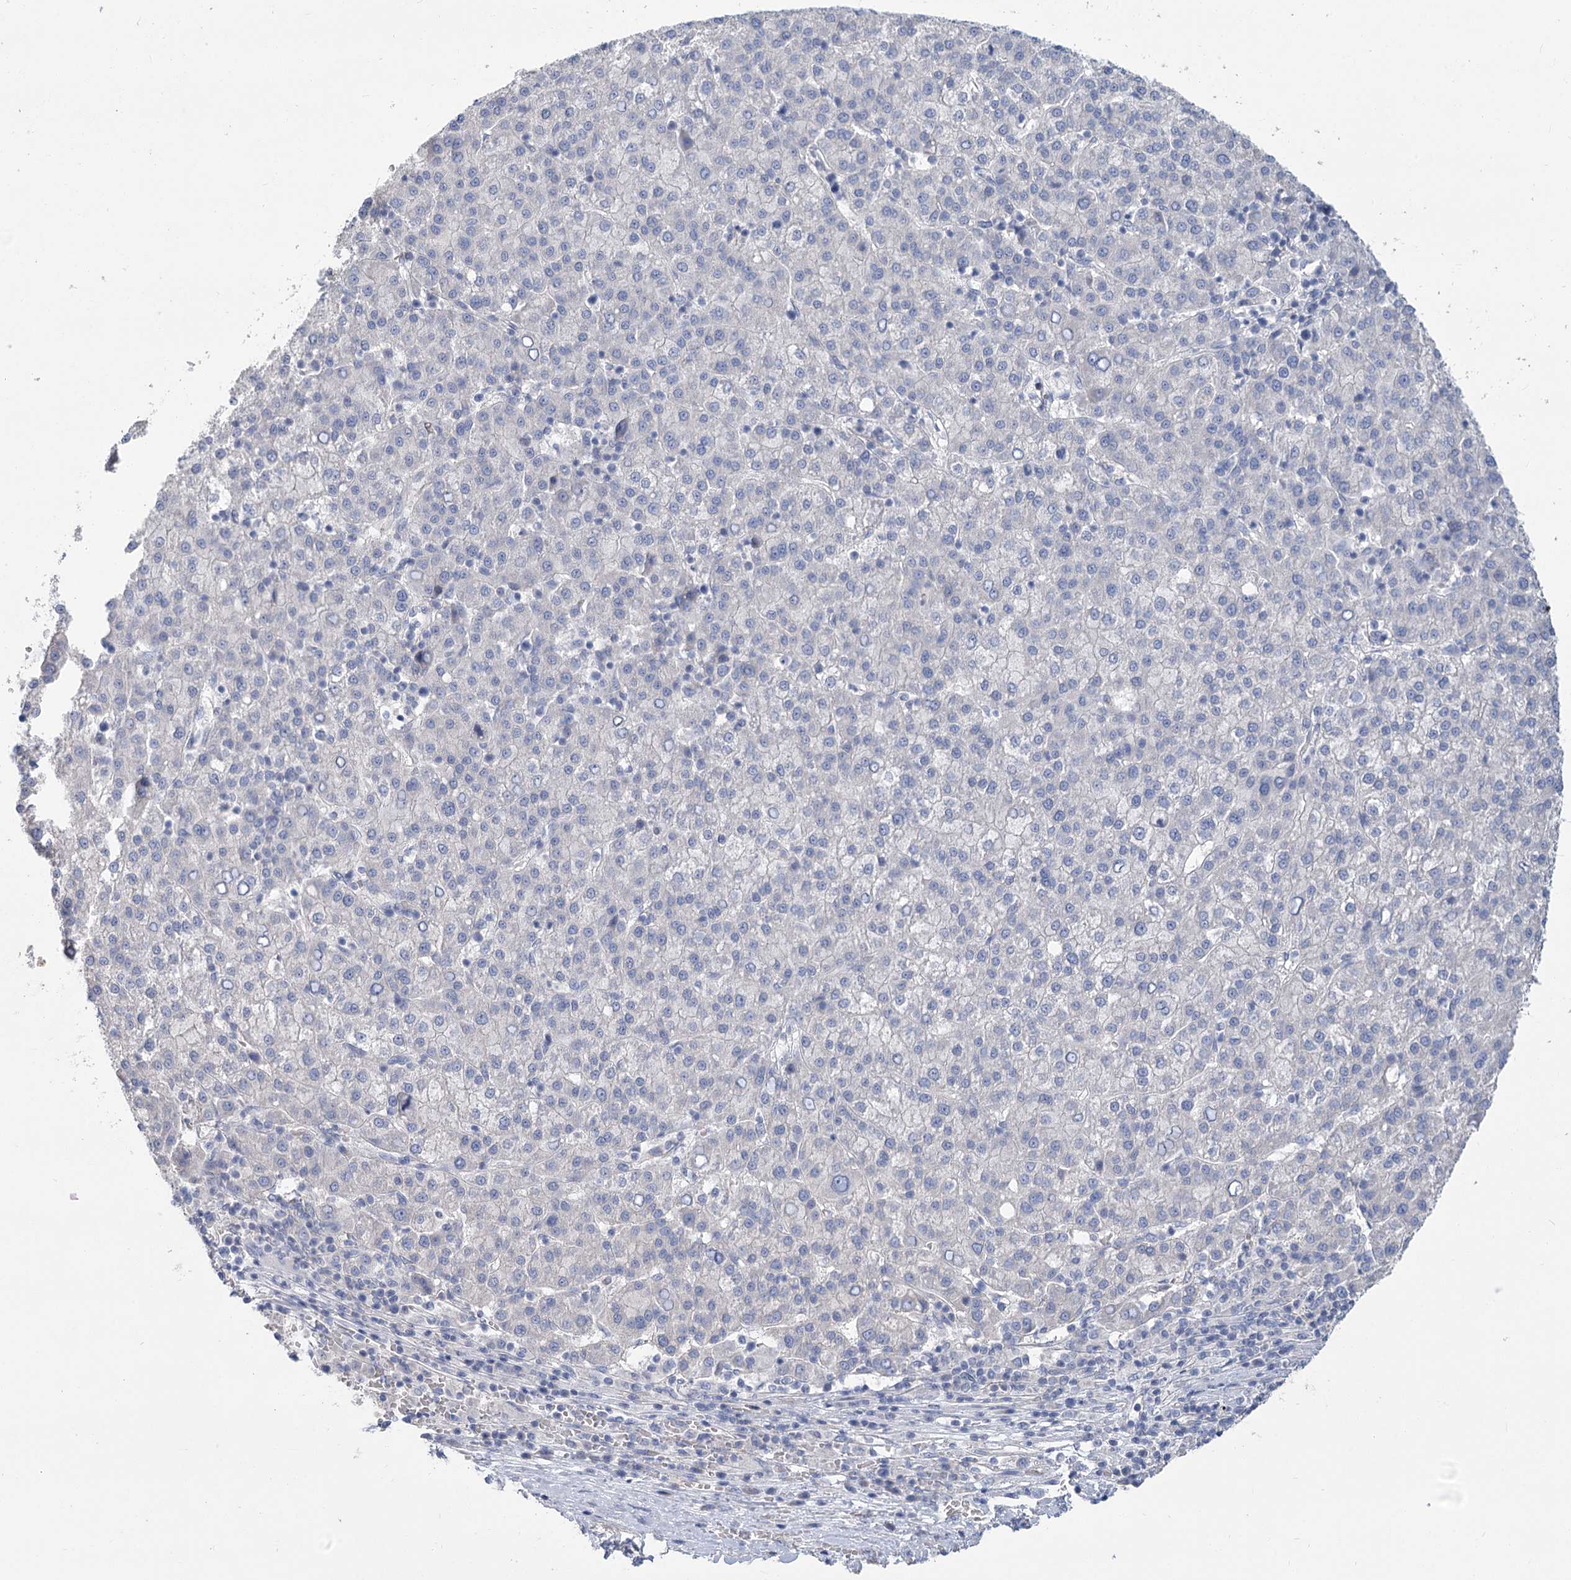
{"staining": {"intensity": "negative", "quantity": "none", "location": "none"}, "tissue": "liver cancer", "cell_type": "Tumor cells", "image_type": "cancer", "snomed": [{"axis": "morphology", "description": "Carcinoma, Hepatocellular, NOS"}, {"axis": "topography", "description": "Liver"}], "caption": "A histopathology image of hepatocellular carcinoma (liver) stained for a protein shows no brown staining in tumor cells.", "gene": "SLC9A3", "patient": {"sex": "female", "age": 58}}